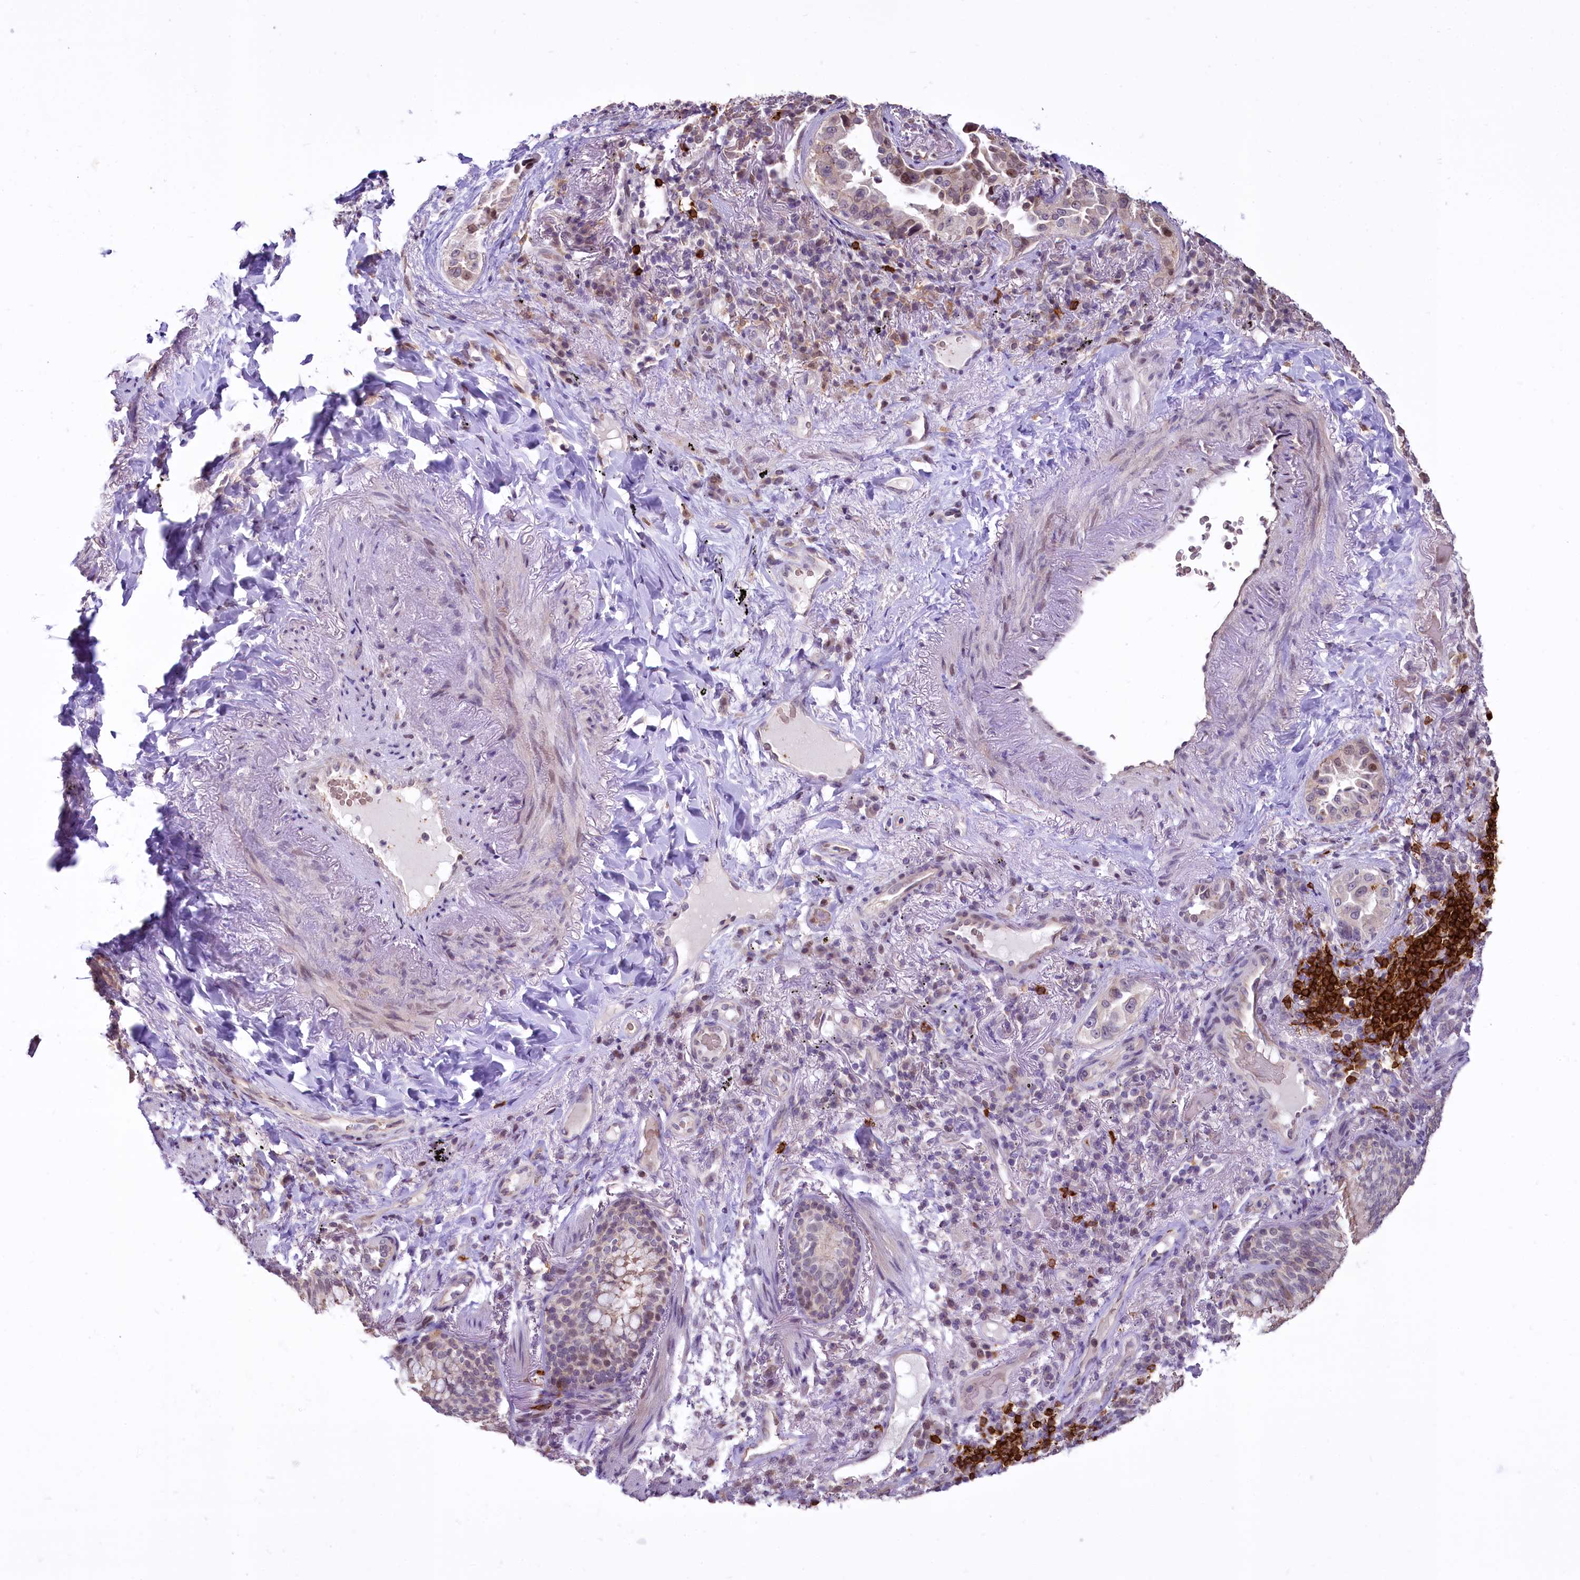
{"staining": {"intensity": "weak", "quantity": "<25%", "location": "cytoplasmic/membranous,nuclear"}, "tissue": "lung cancer", "cell_type": "Tumor cells", "image_type": "cancer", "snomed": [{"axis": "morphology", "description": "Adenocarcinoma, NOS"}, {"axis": "topography", "description": "Lung"}], "caption": "Lung cancer (adenocarcinoma) was stained to show a protein in brown. There is no significant expression in tumor cells.", "gene": "BANK1", "patient": {"sex": "female", "age": 69}}